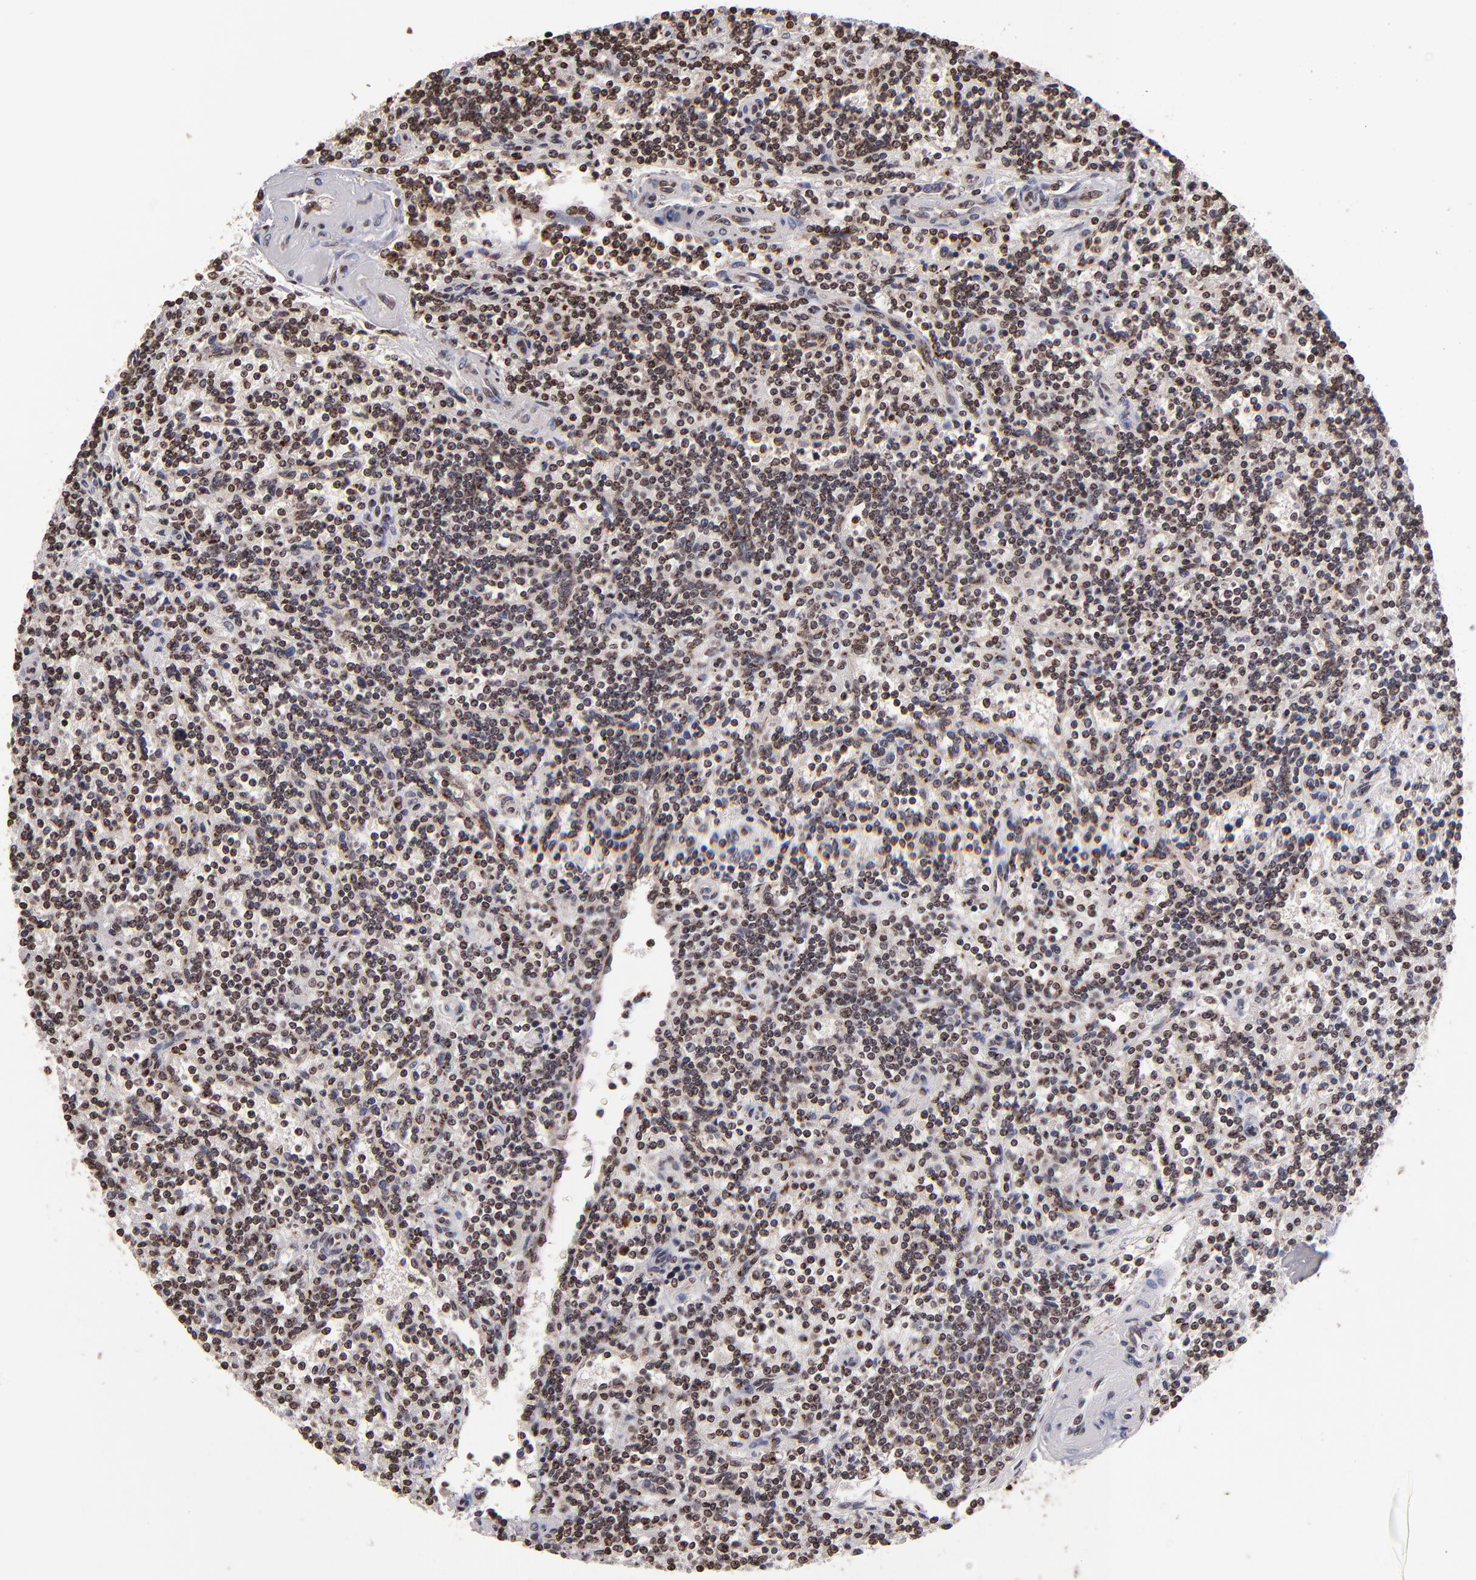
{"staining": {"intensity": "strong", "quantity": ">75%", "location": "nuclear"}, "tissue": "lymphoma", "cell_type": "Tumor cells", "image_type": "cancer", "snomed": [{"axis": "morphology", "description": "Malignant lymphoma, non-Hodgkin's type, Low grade"}, {"axis": "topography", "description": "Spleen"}], "caption": "Immunohistochemical staining of human low-grade malignant lymphoma, non-Hodgkin's type demonstrates high levels of strong nuclear protein staining in approximately >75% of tumor cells.", "gene": "CSDC2", "patient": {"sex": "male", "age": 73}}